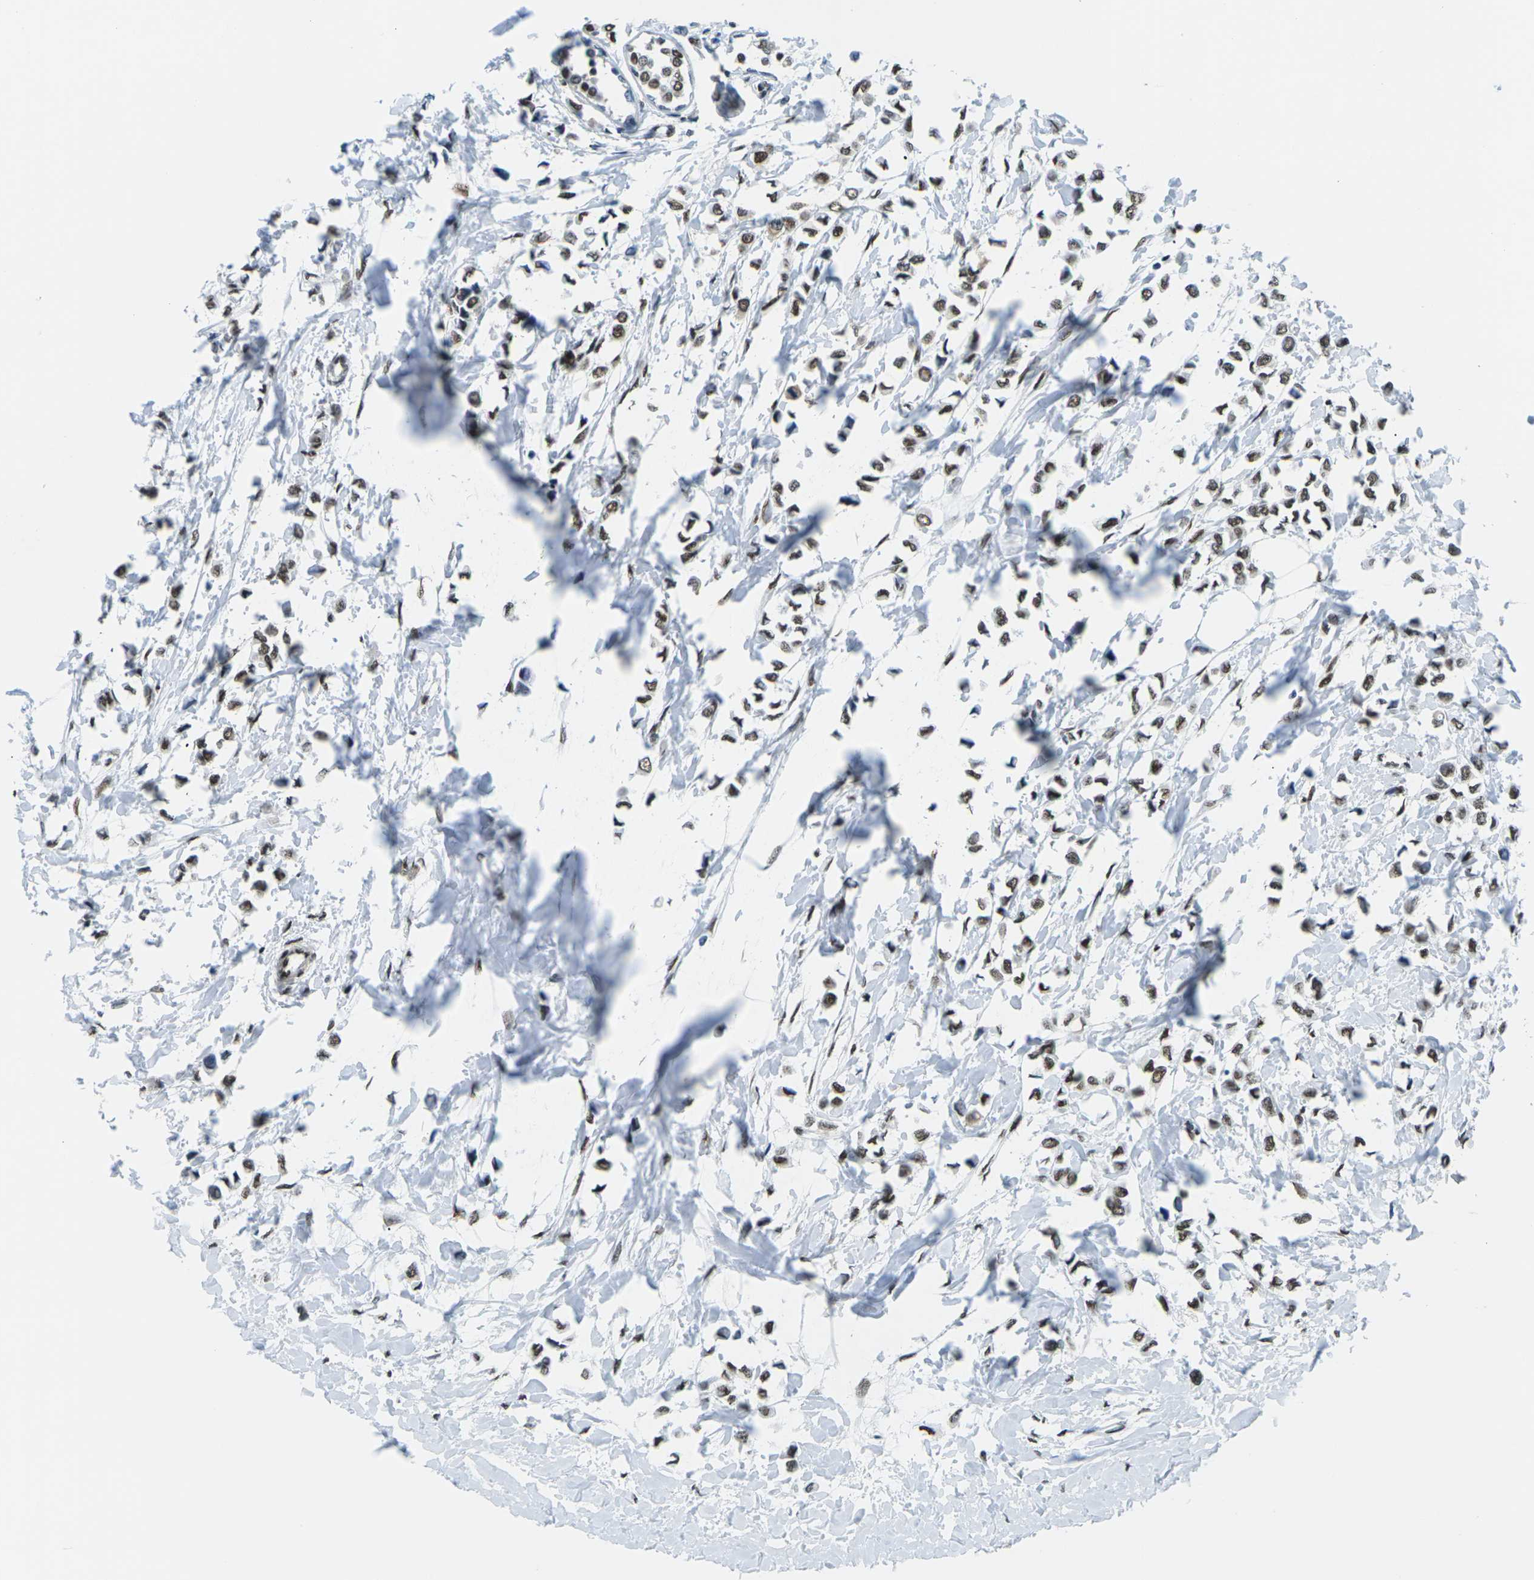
{"staining": {"intensity": "moderate", "quantity": ">75%", "location": "nuclear"}, "tissue": "breast cancer", "cell_type": "Tumor cells", "image_type": "cancer", "snomed": [{"axis": "morphology", "description": "Lobular carcinoma"}, {"axis": "topography", "description": "Breast"}], "caption": "Human breast lobular carcinoma stained with a brown dye displays moderate nuclear positive expression in approximately >75% of tumor cells.", "gene": "PSME3", "patient": {"sex": "female", "age": 51}}